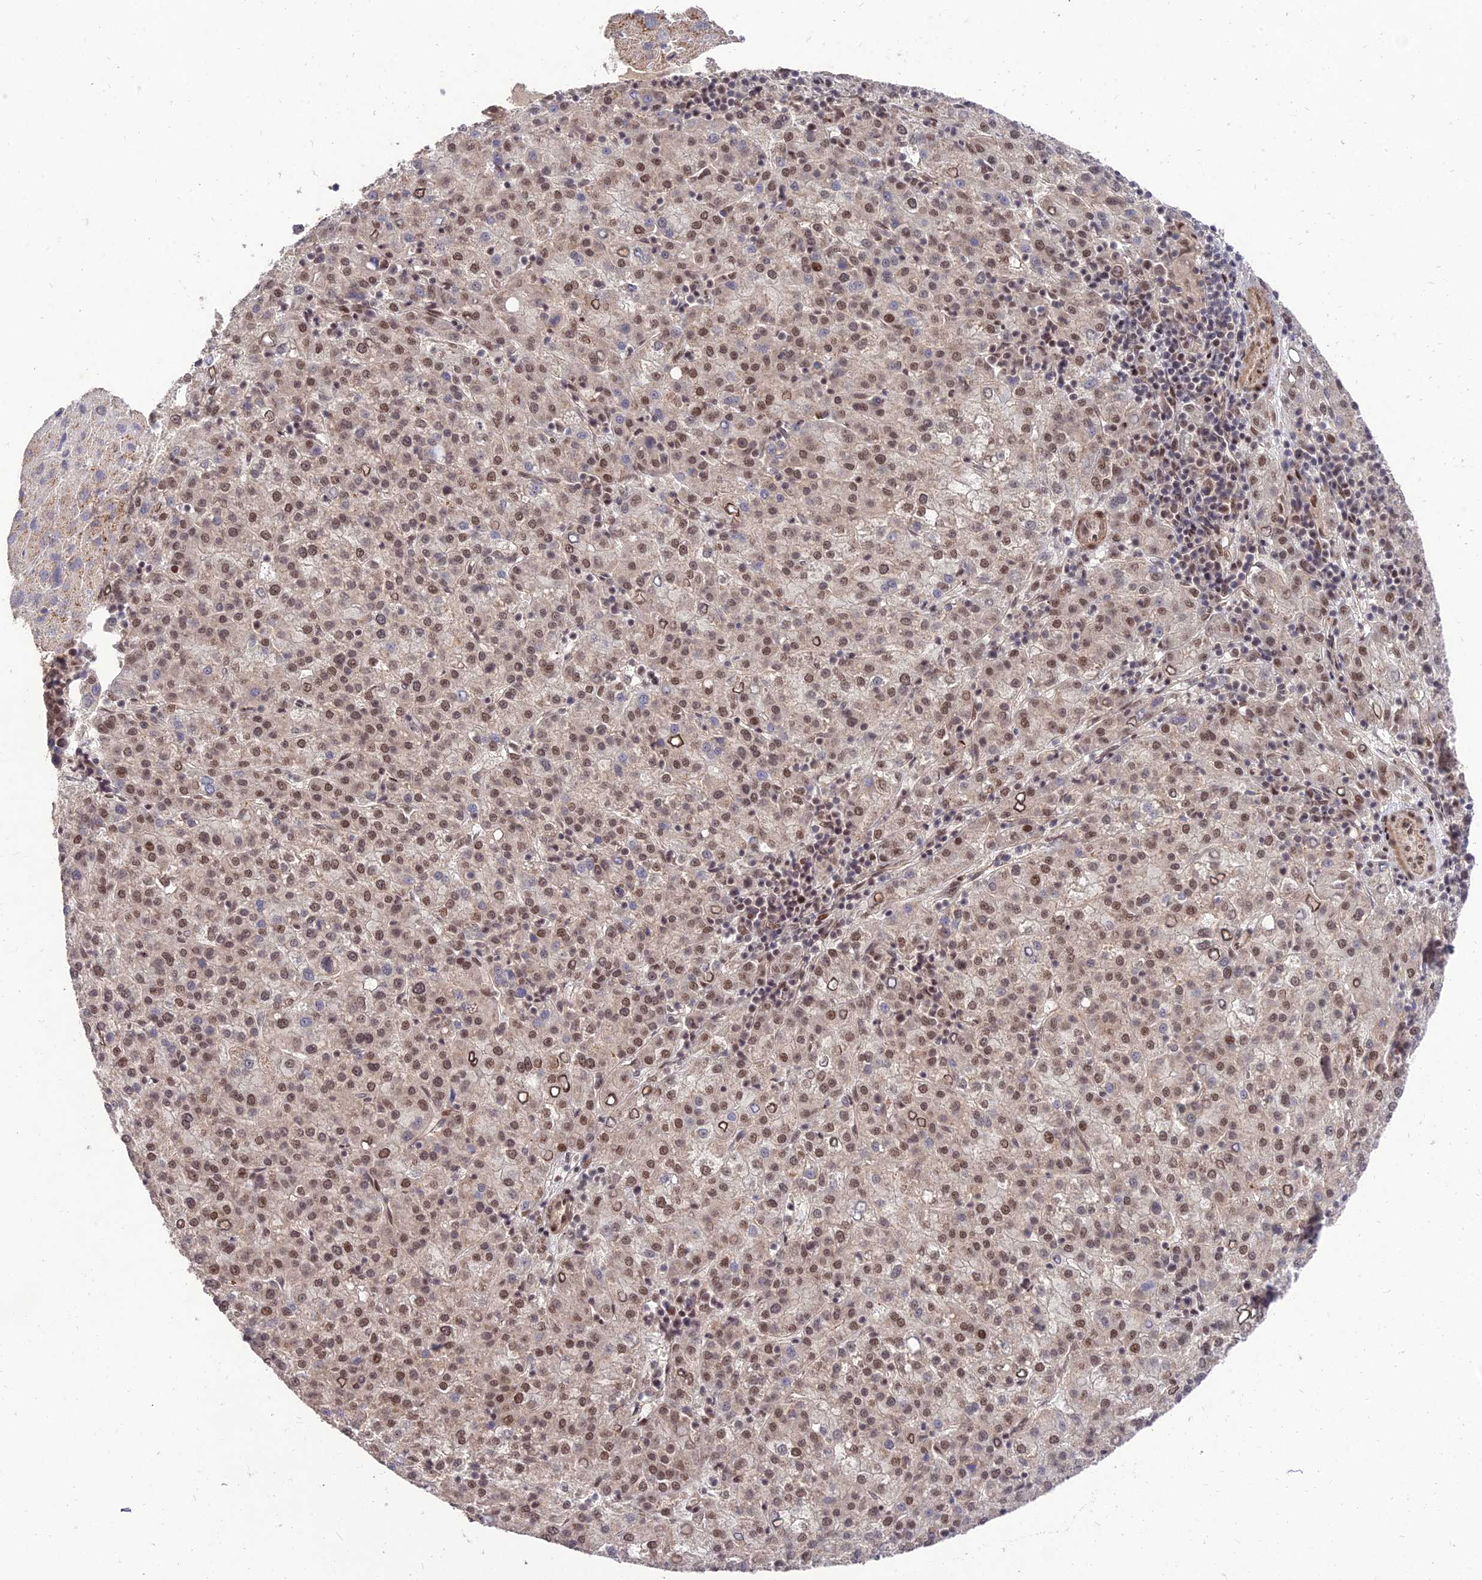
{"staining": {"intensity": "moderate", "quantity": ">75%", "location": "nuclear"}, "tissue": "liver cancer", "cell_type": "Tumor cells", "image_type": "cancer", "snomed": [{"axis": "morphology", "description": "Carcinoma, Hepatocellular, NOS"}, {"axis": "topography", "description": "Liver"}], "caption": "Immunohistochemical staining of liver hepatocellular carcinoma reveals moderate nuclear protein staining in approximately >75% of tumor cells.", "gene": "ZNF85", "patient": {"sex": "female", "age": 58}}